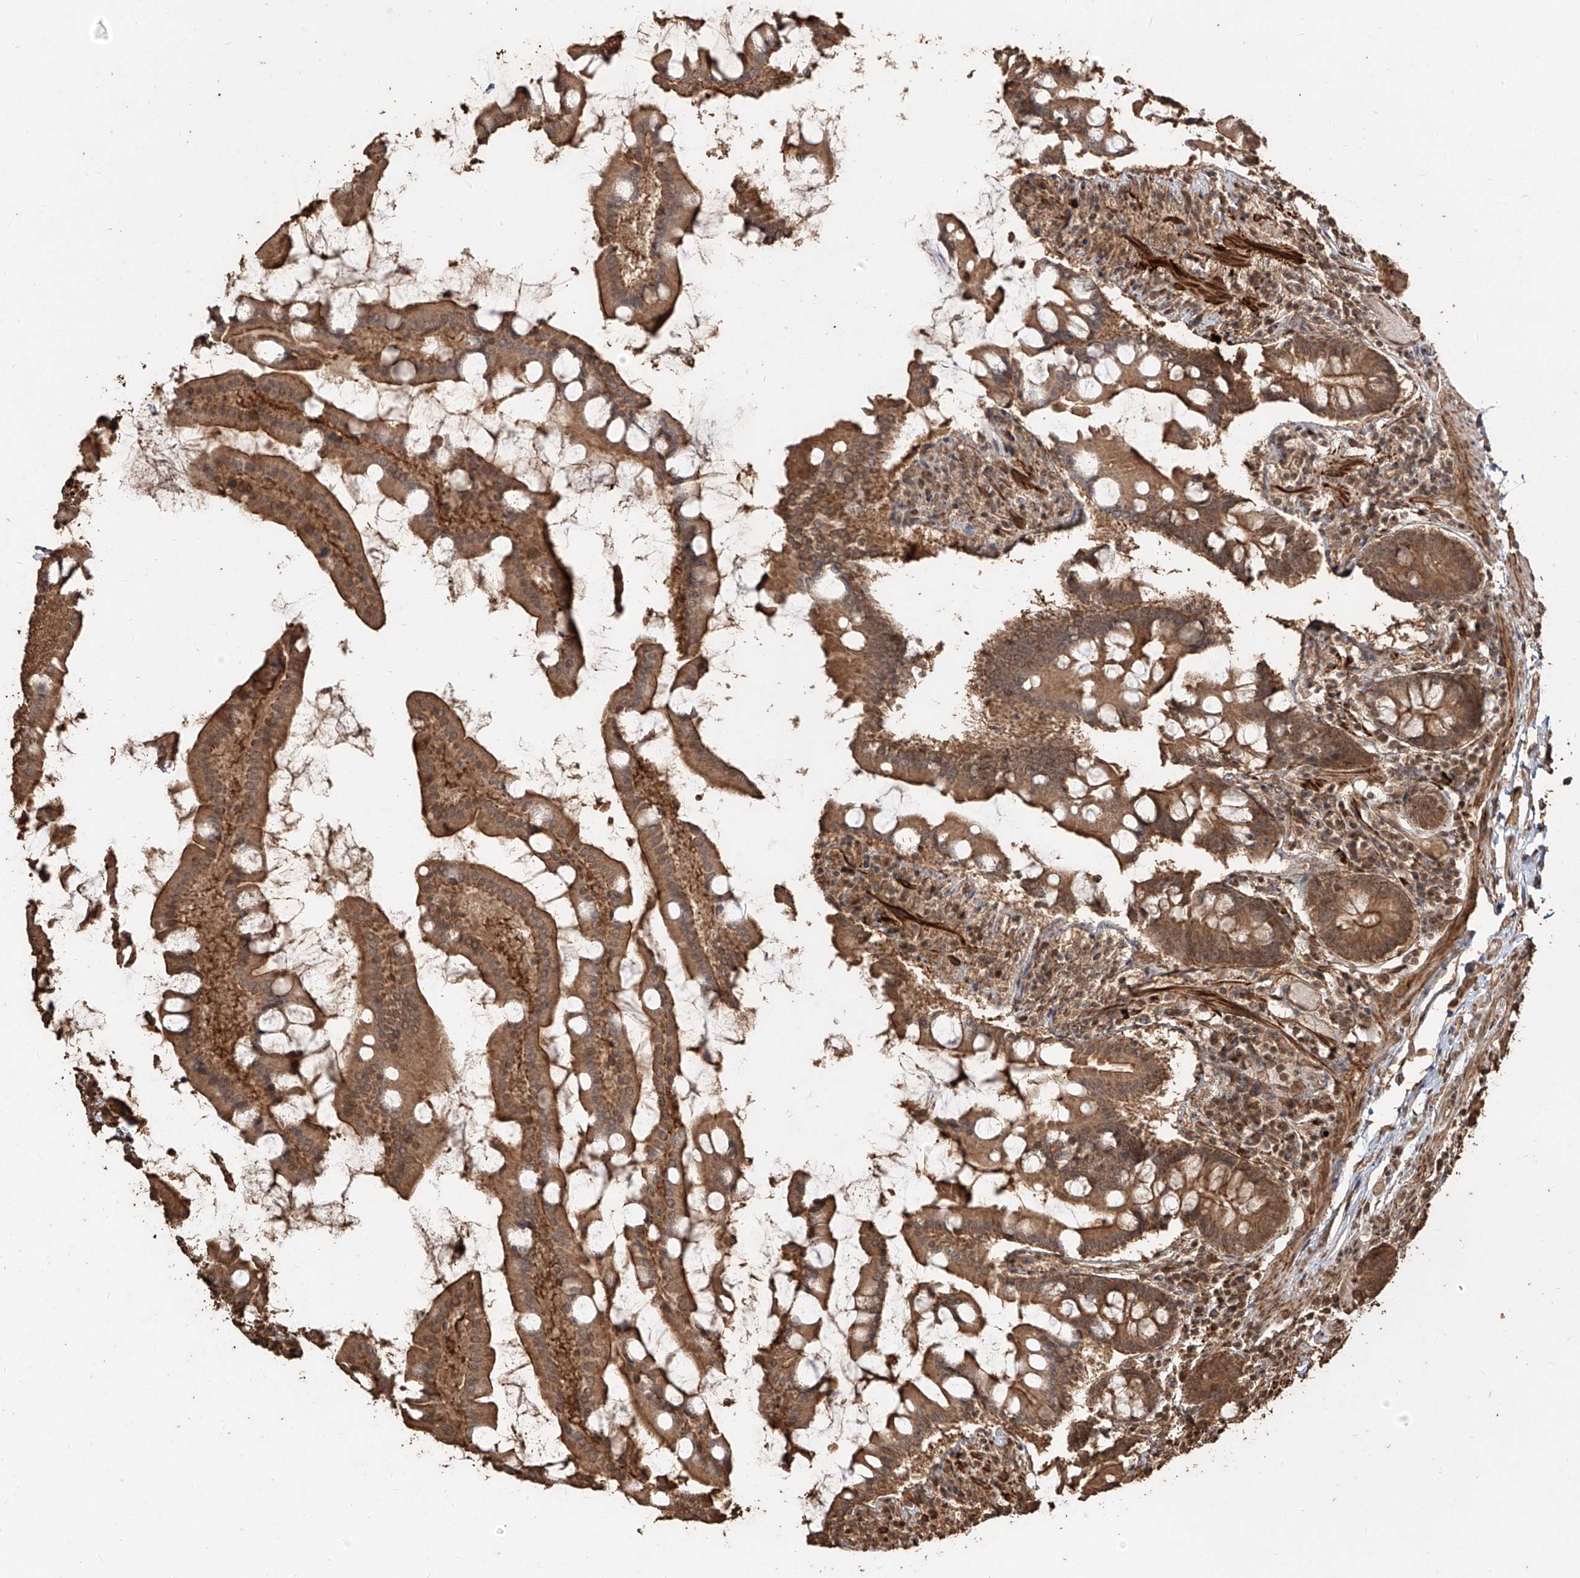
{"staining": {"intensity": "strong", "quantity": ">75%", "location": "cytoplasmic/membranous,nuclear"}, "tissue": "small intestine", "cell_type": "Glandular cells", "image_type": "normal", "snomed": [{"axis": "morphology", "description": "Normal tissue, NOS"}, {"axis": "topography", "description": "Small intestine"}], "caption": "Benign small intestine reveals strong cytoplasmic/membranous,nuclear expression in about >75% of glandular cells, visualized by immunohistochemistry.", "gene": "ZNF660", "patient": {"sex": "male", "age": 41}}